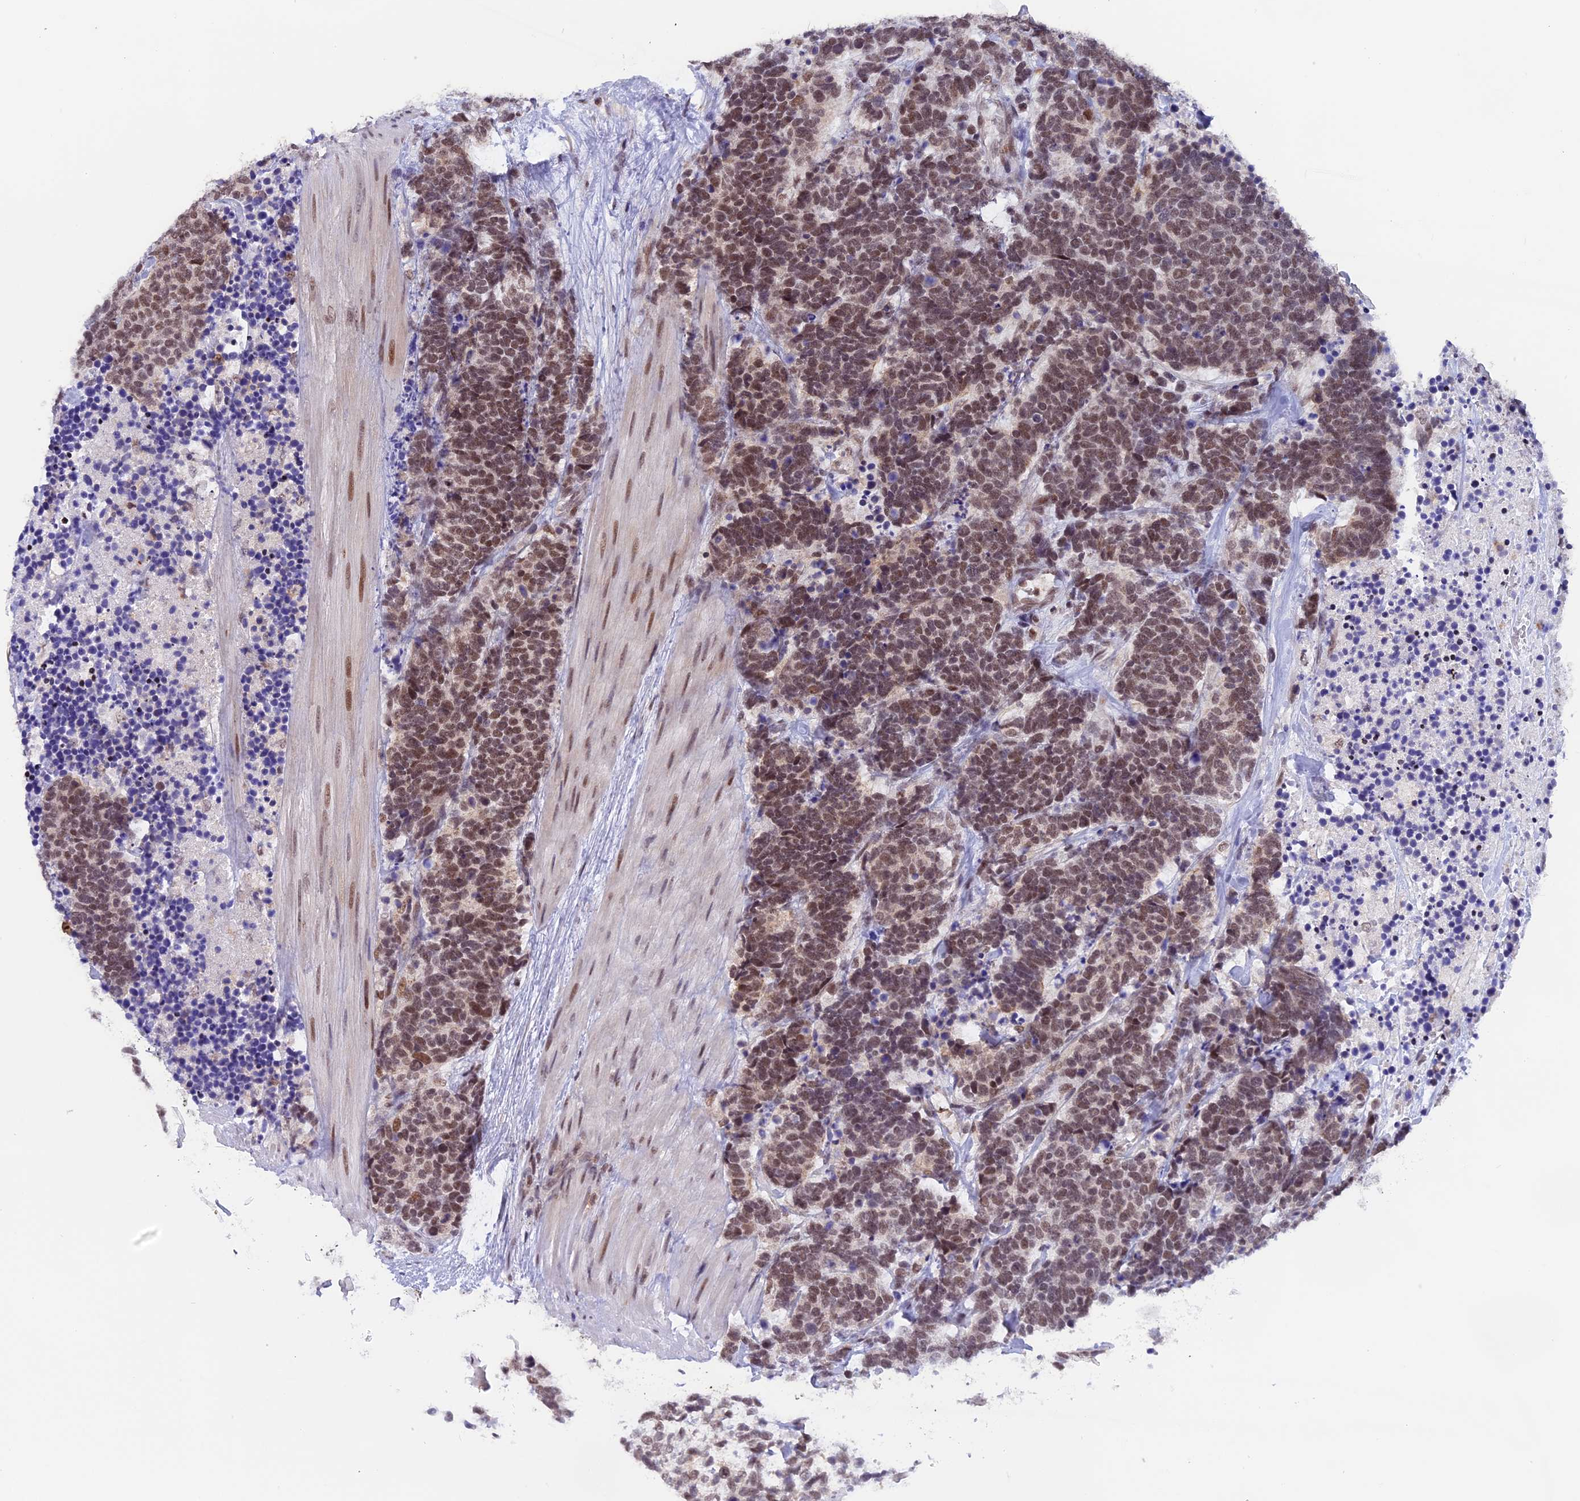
{"staining": {"intensity": "moderate", "quantity": ">75%", "location": "nuclear"}, "tissue": "carcinoid", "cell_type": "Tumor cells", "image_type": "cancer", "snomed": [{"axis": "morphology", "description": "Carcinoma, NOS"}, {"axis": "morphology", "description": "Carcinoid, malignant, NOS"}, {"axis": "topography", "description": "Urinary bladder"}], "caption": "The photomicrograph reveals a brown stain indicating the presence of a protein in the nuclear of tumor cells in carcinoid. Nuclei are stained in blue.", "gene": "TADA3", "patient": {"sex": "male", "age": 57}}